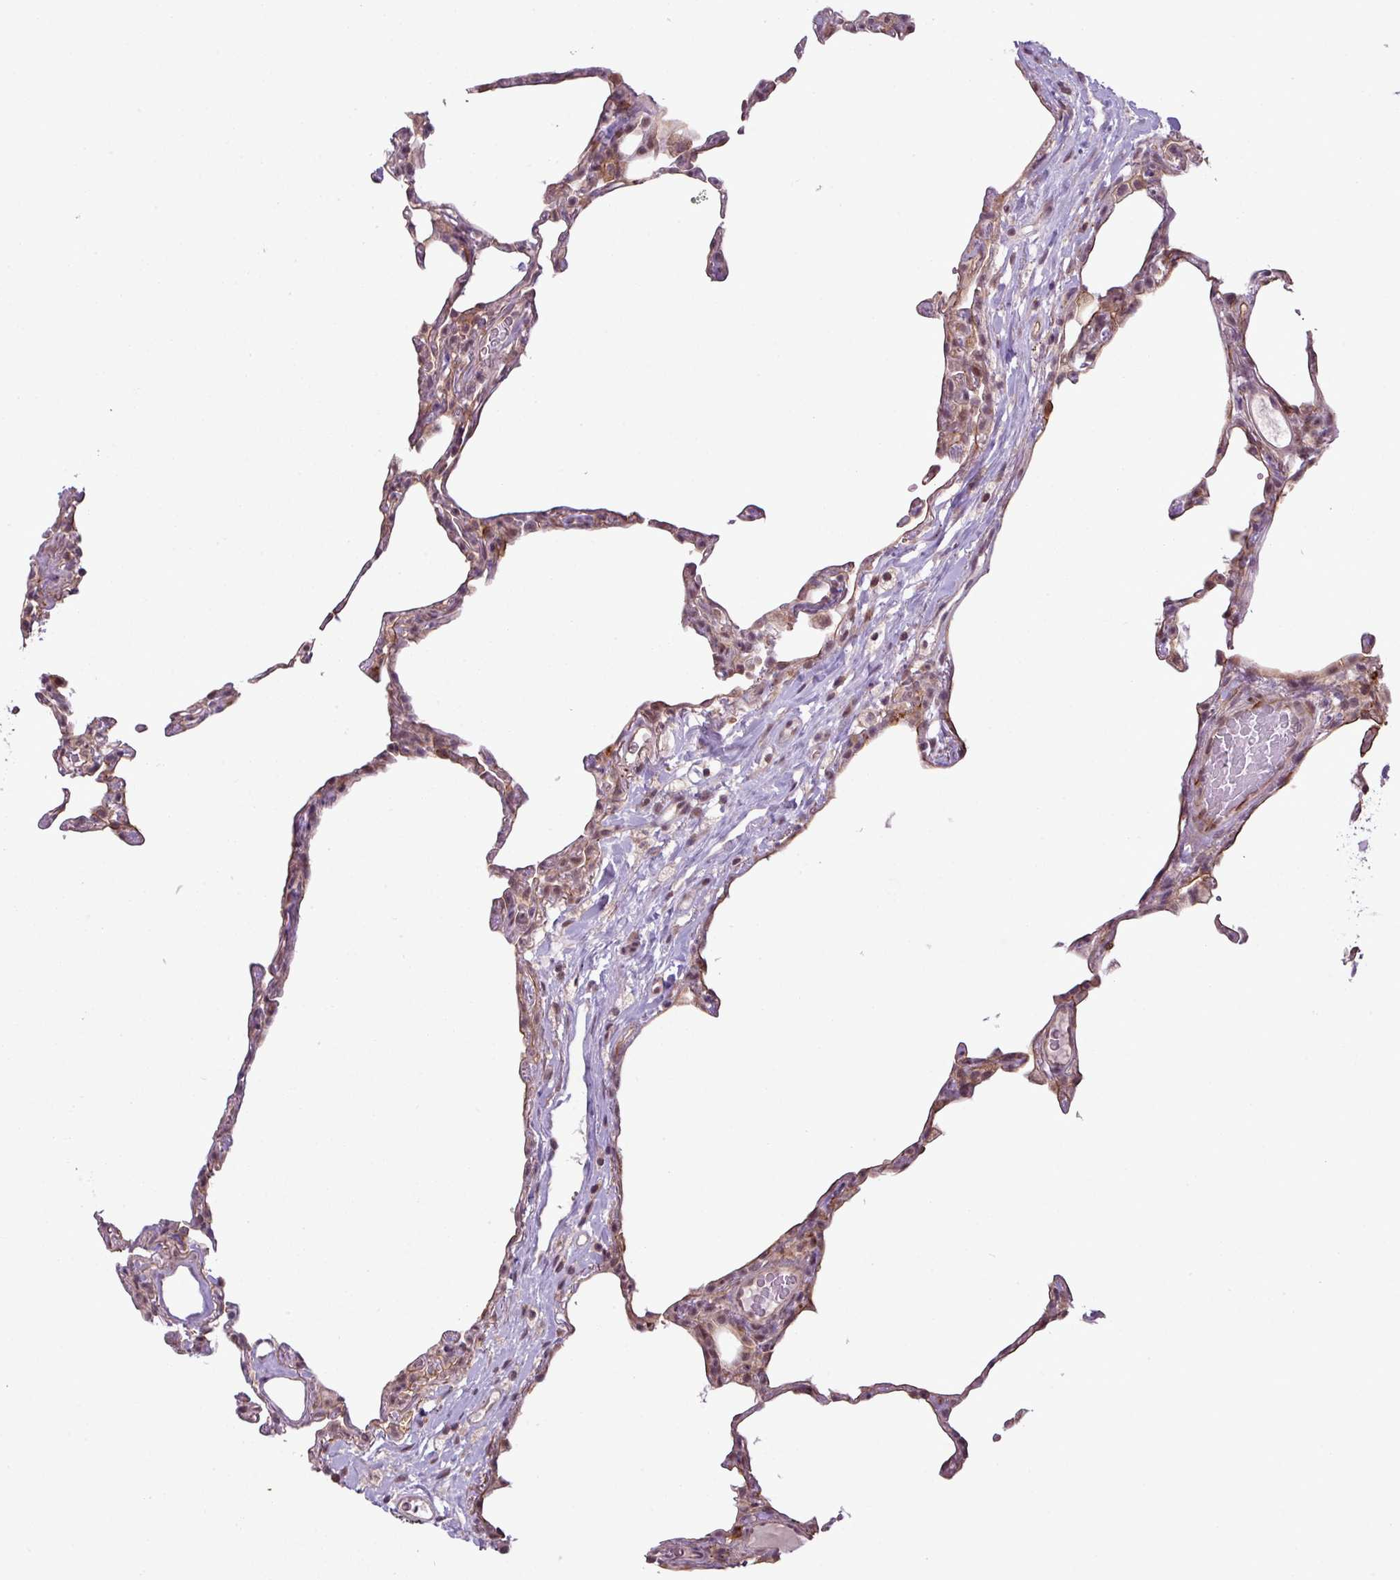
{"staining": {"intensity": "weak", "quantity": "<25%", "location": "cytoplasmic/membranous,nuclear"}, "tissue": "lung", "cell_type": "Alveolar cells", "image_type": "normal", "snomed": [{"axis": "morphology", "description": "Normal tissue, NOS"}, {"axis": "topography", "description": "Lung"}], "caption": "Photomicrograph shows no significant protein positivity in alveolar cells of unremarkable lung. (Stains: DAB IHC with hematoxylin counter stain, Microscopy: brightfield microscopy at high magnification).", "gene": "ZC2HC1C", "patient": {"sex": "female", "age": 57}}